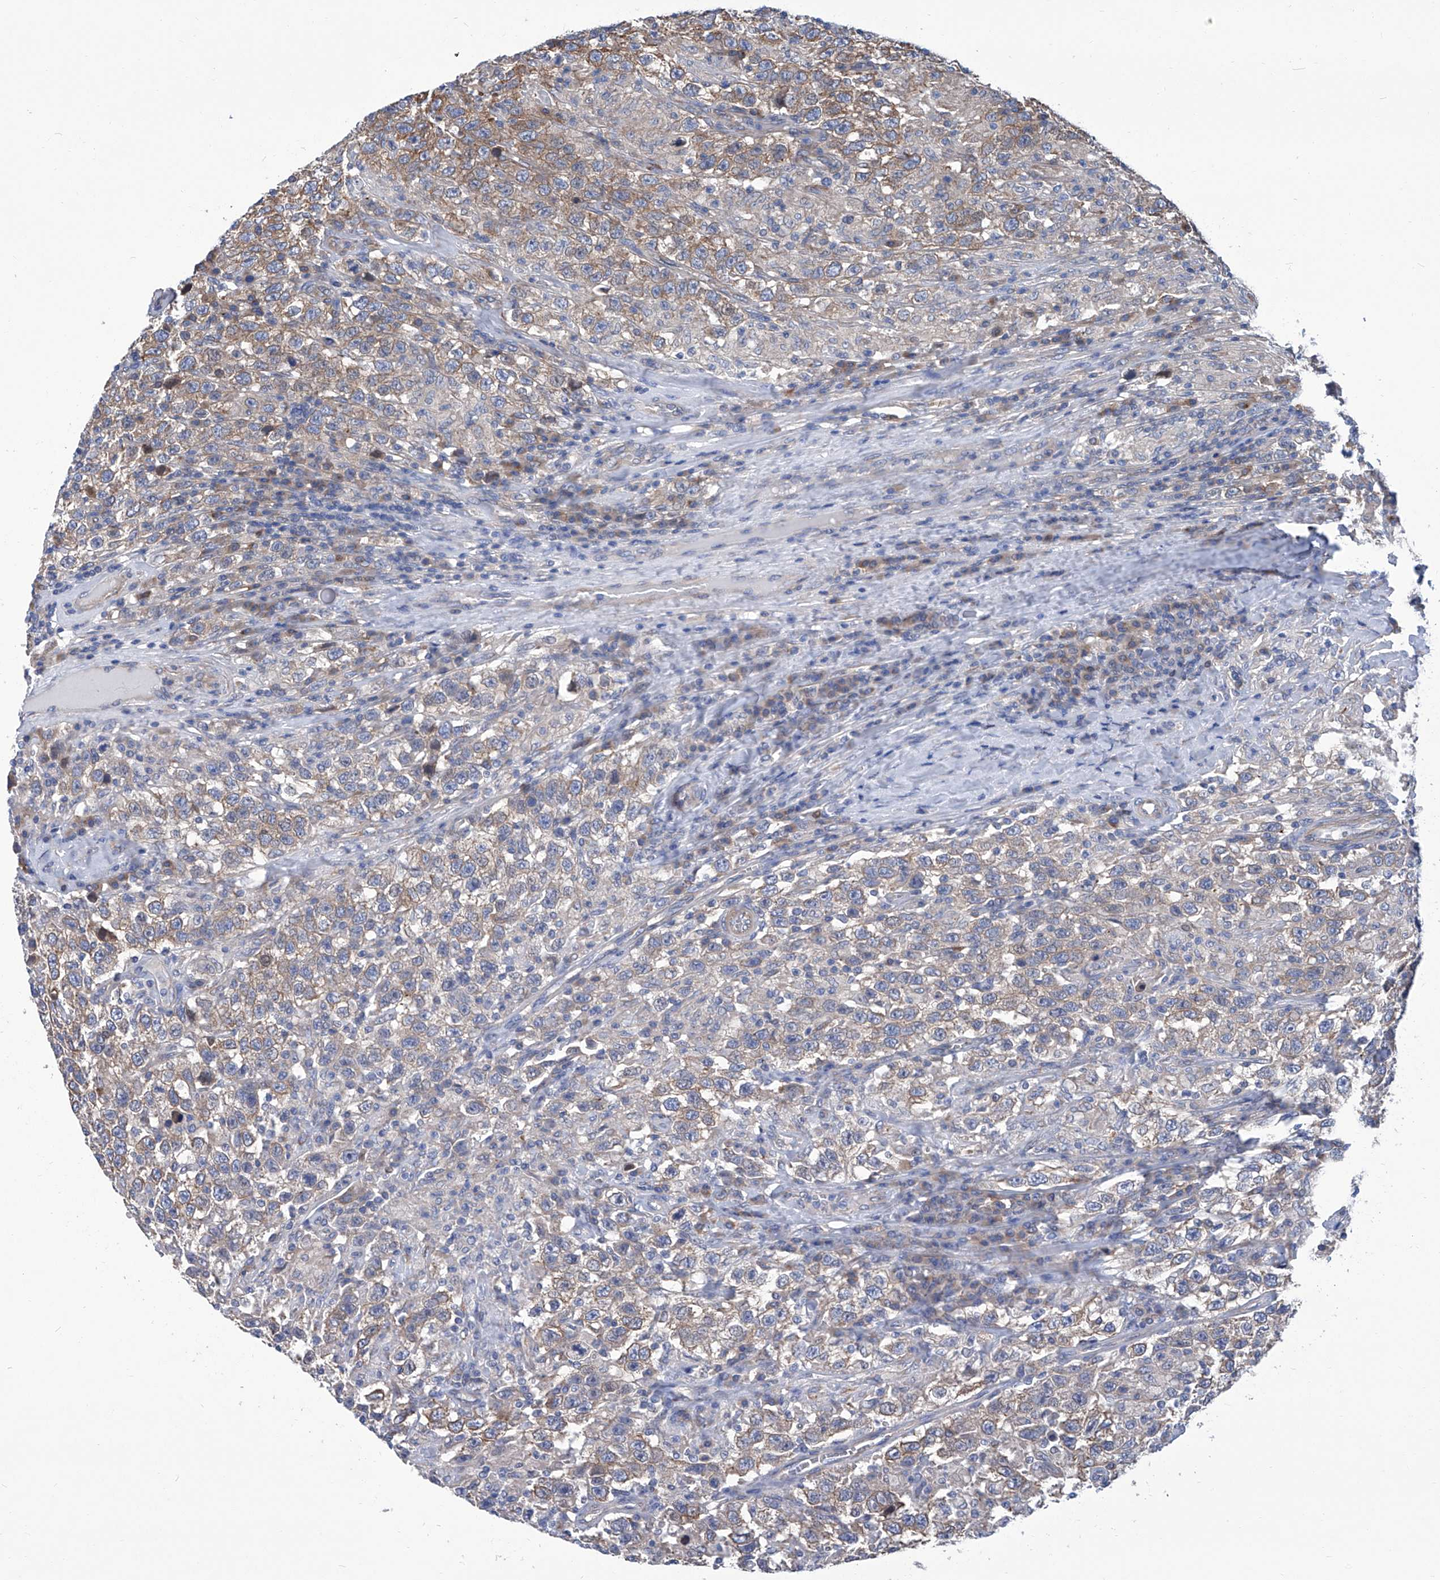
{"staining": {"intensity": "weak", "quantity": ">75%", "location": "cytoplasmic/membranous"}, "tissue": "testis cancer", "cell_type": "Tumor cells", "image_type": "cancer", "snomed": [{"axis": "morphology", "description": "Seminoma, NOS"}, {"axis": "topography", "description": "Testis"}], "caption": "IHC (DAB (3,3'-diaminobenzidine)) staining of human testis seminoma exhibits weak cytoplasmic/membranous protein expression in about >75% of tumor cells.", "gene": "SMS", "patient": {"sex": "male", "age": 41}}